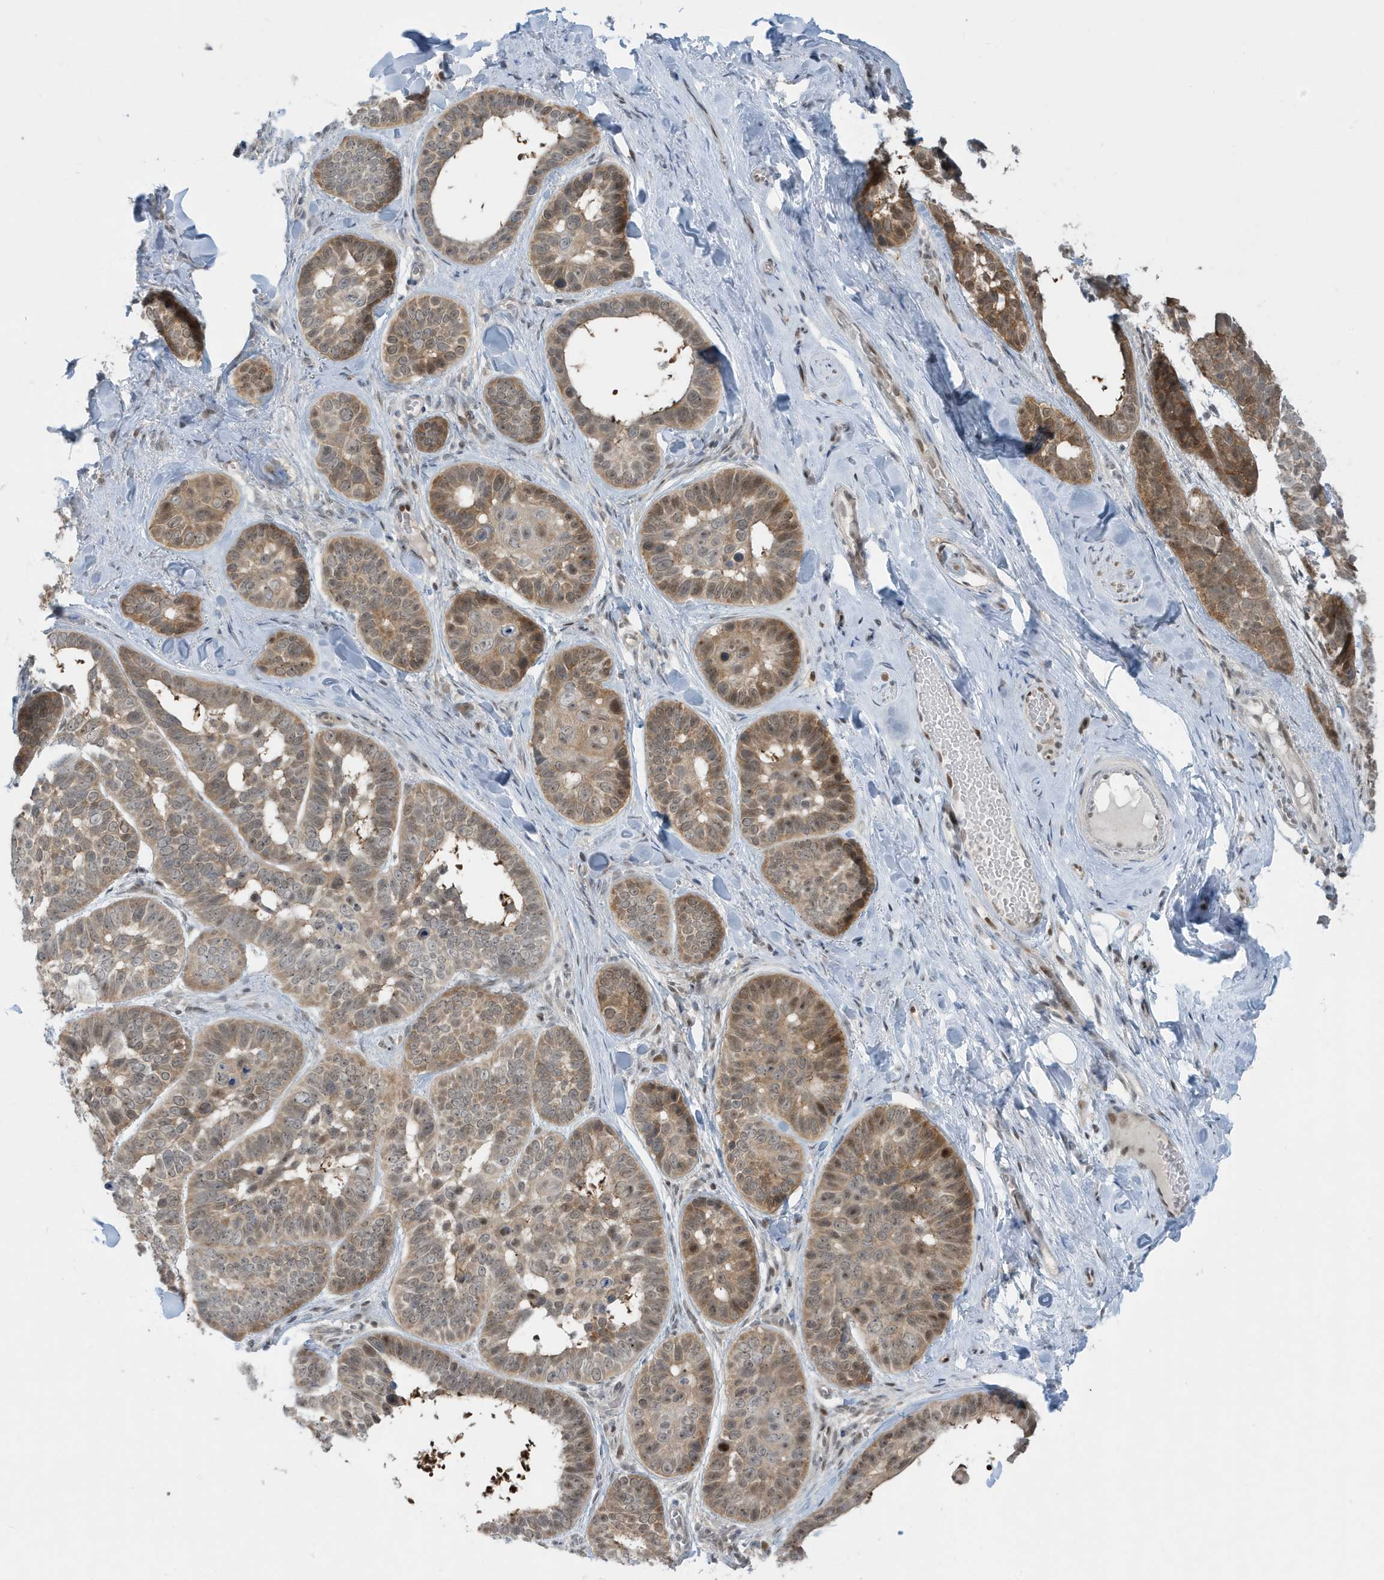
{"staining": {"intensity": "moderate", "quantity": ">75%", "location": "cytoplasmic/membranous,nuclear"}, "tissue": "skin cancer", "cell_type": "Tumor cells", "image_type": "cancer", "snomed": [{"axis": "morphology", "description": "Basal cell carcinoma"}, {"axis": "topography", "description": "Skin"}], "caption": "Immunohistochemistry (IHC) photomicrograph of human skin basal cell carcinoma stained for a protein (brown), which exhibits medium levels of moderate cytoplasmic/membranous and nuclear expression in approximately >75% of tumor cells.", "gene": "OGA", "patient": {"sex": "male", "age": 62}}